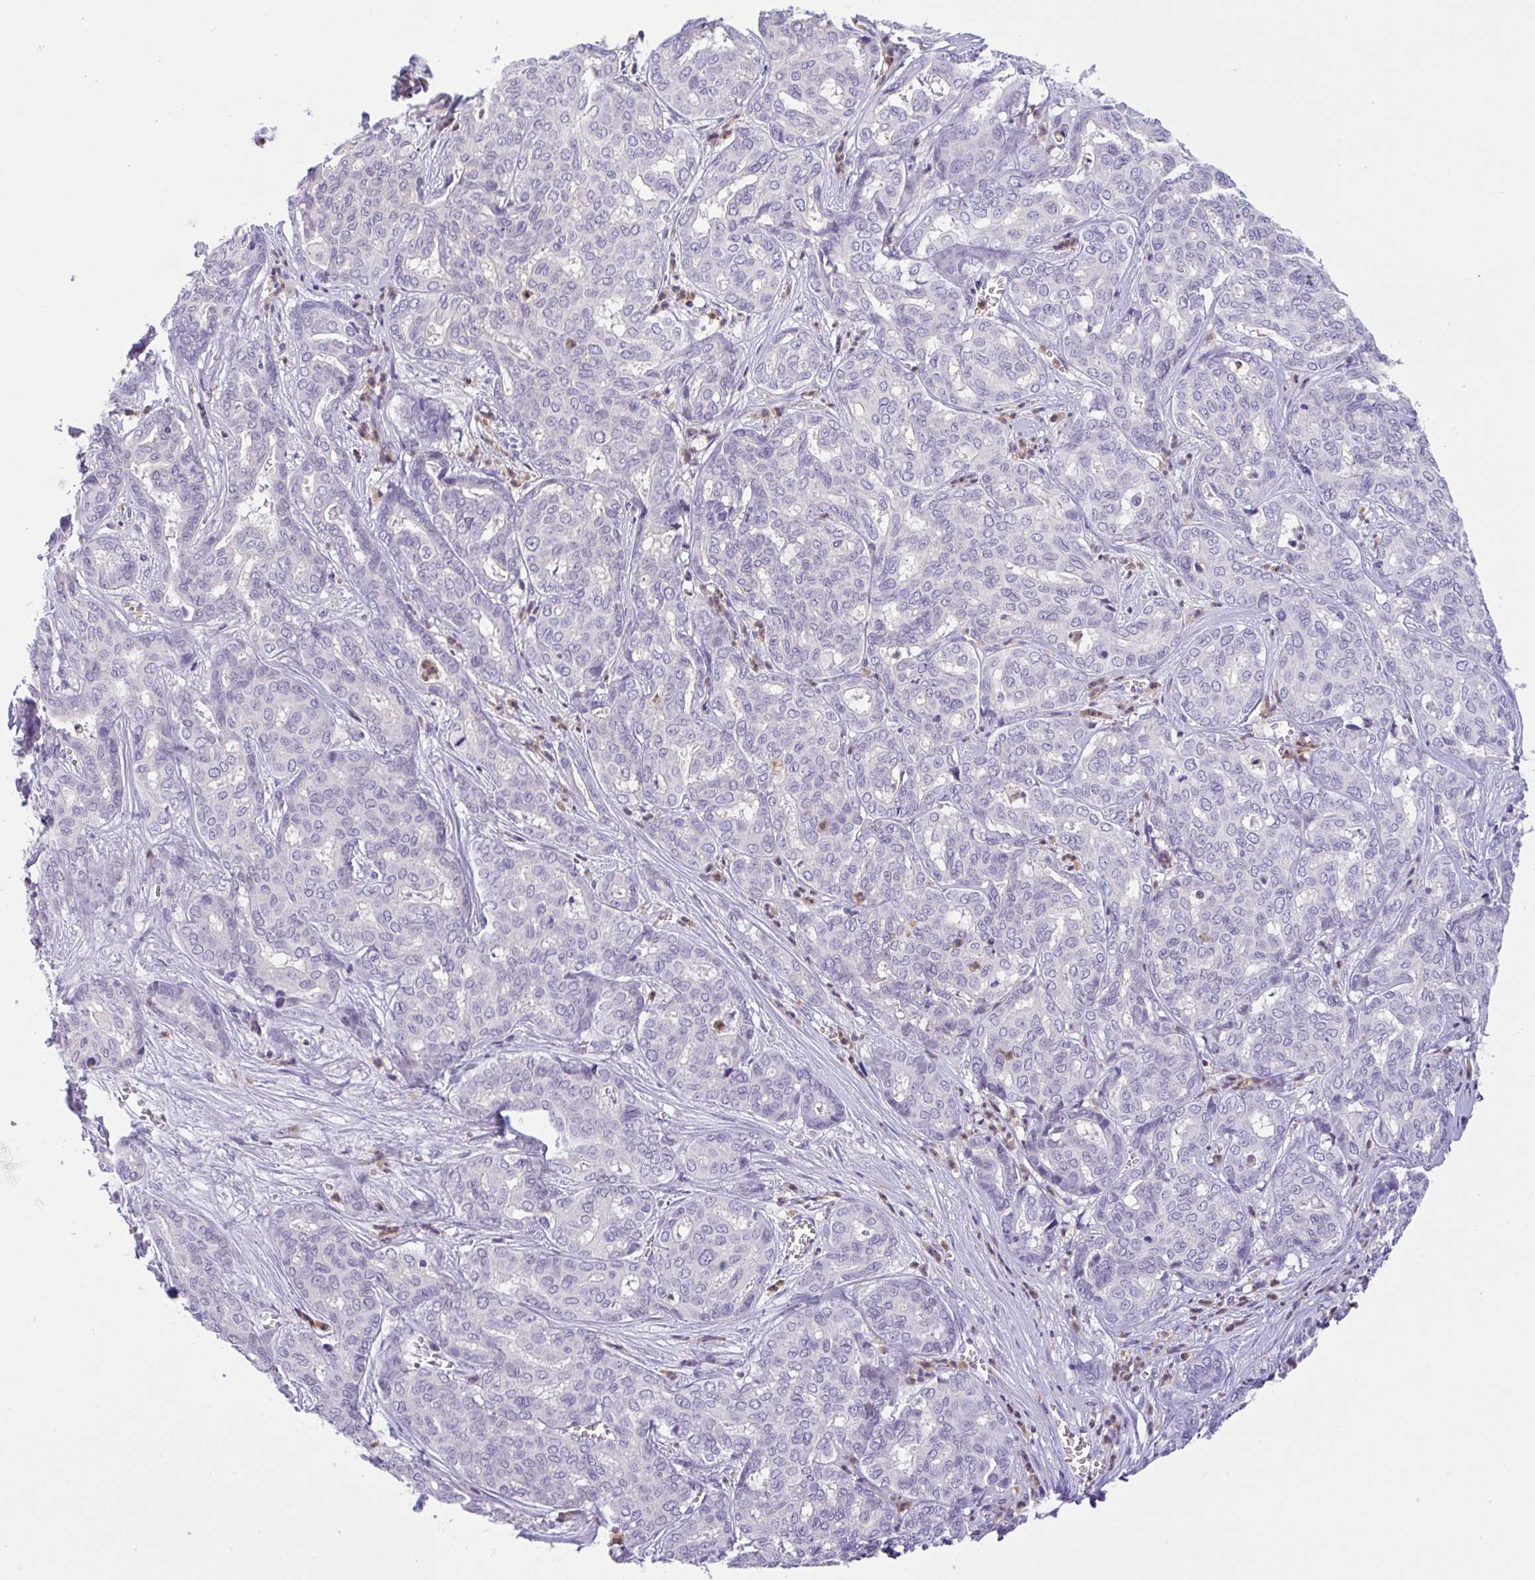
{"staining": {"intensity": "negative", "quantity": "none", "location": "none"}, "tissue": "liver cancer", "cell_type": "Tumor cells", "image_type": "cancer", "snomed": [{"axis": "morphology", "description": "Cholangiocarcinoma"}, {"axis": "topography", "description": "Liver"}], "caption": "This is an immunohistochemistry (IHC) image of cholangiocarcinoma (liver). There is no positivity in tumor cells.", "gene": "NCF1", "patient": {"sex": "female", "age": 64}}